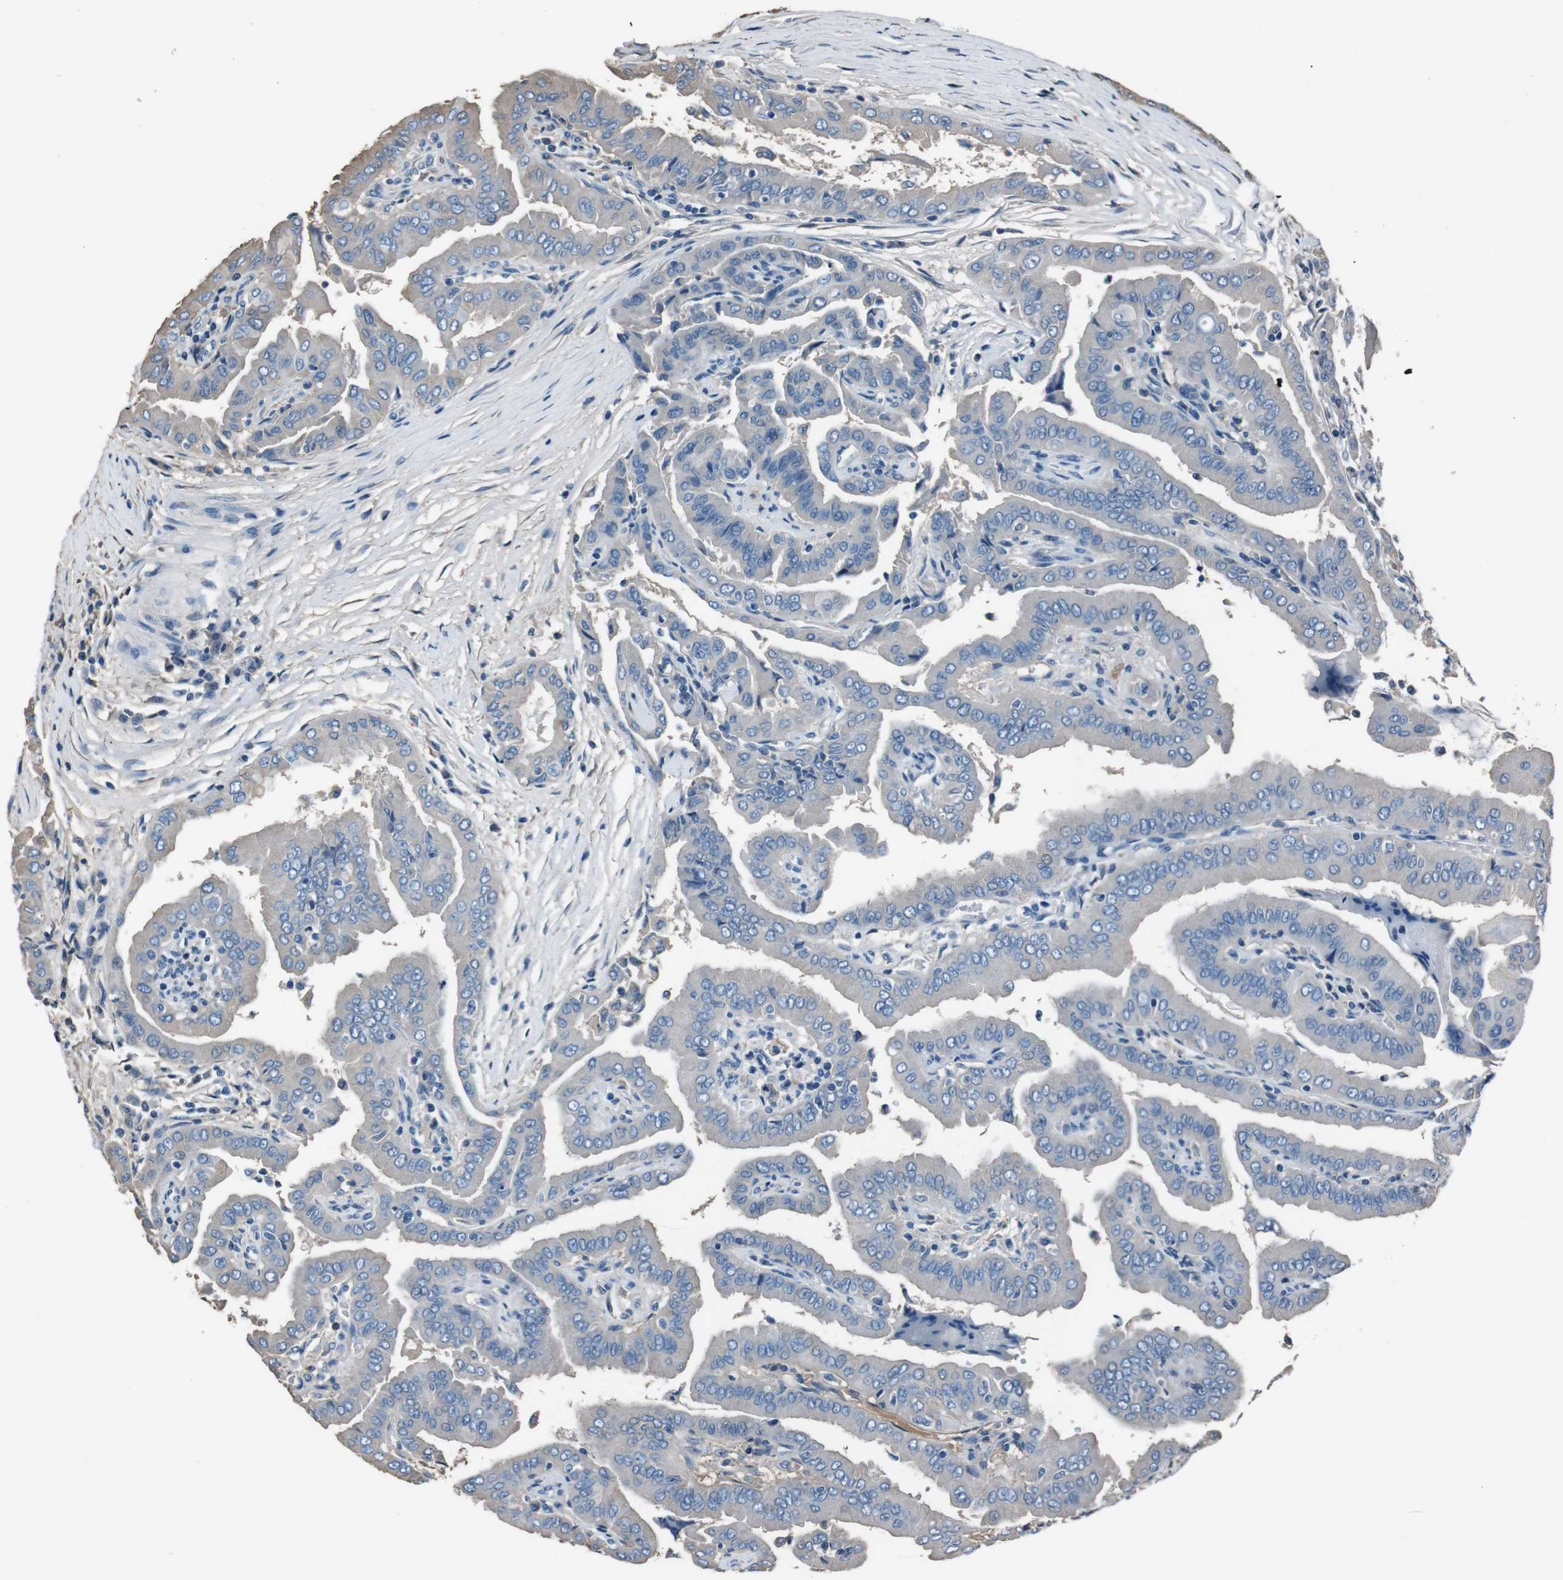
{"staining": {"intensity": "negative", "quantity": "none", "location": "none"}, "tissue": "thyroid cancer", "cell_type": "Tumor cells", "image_type": "cancer", "snomed": [{"axis": "morphology", "description": "Papillary adenocarcinoma, NOS"}, {"axis": "topography", "description": "Thyroid gland"}], "caption": "High magnification brightfield microscopy of thyroid cancer (papillary adenocarcinoma) stained with DAB (3,3'-diaminobenzidine) (brown) and counterstained with hematoxylin (blue): tumor cells show no significant expression.", "gene": "LEP", "patient": {"sex": "male", "age": 33}}